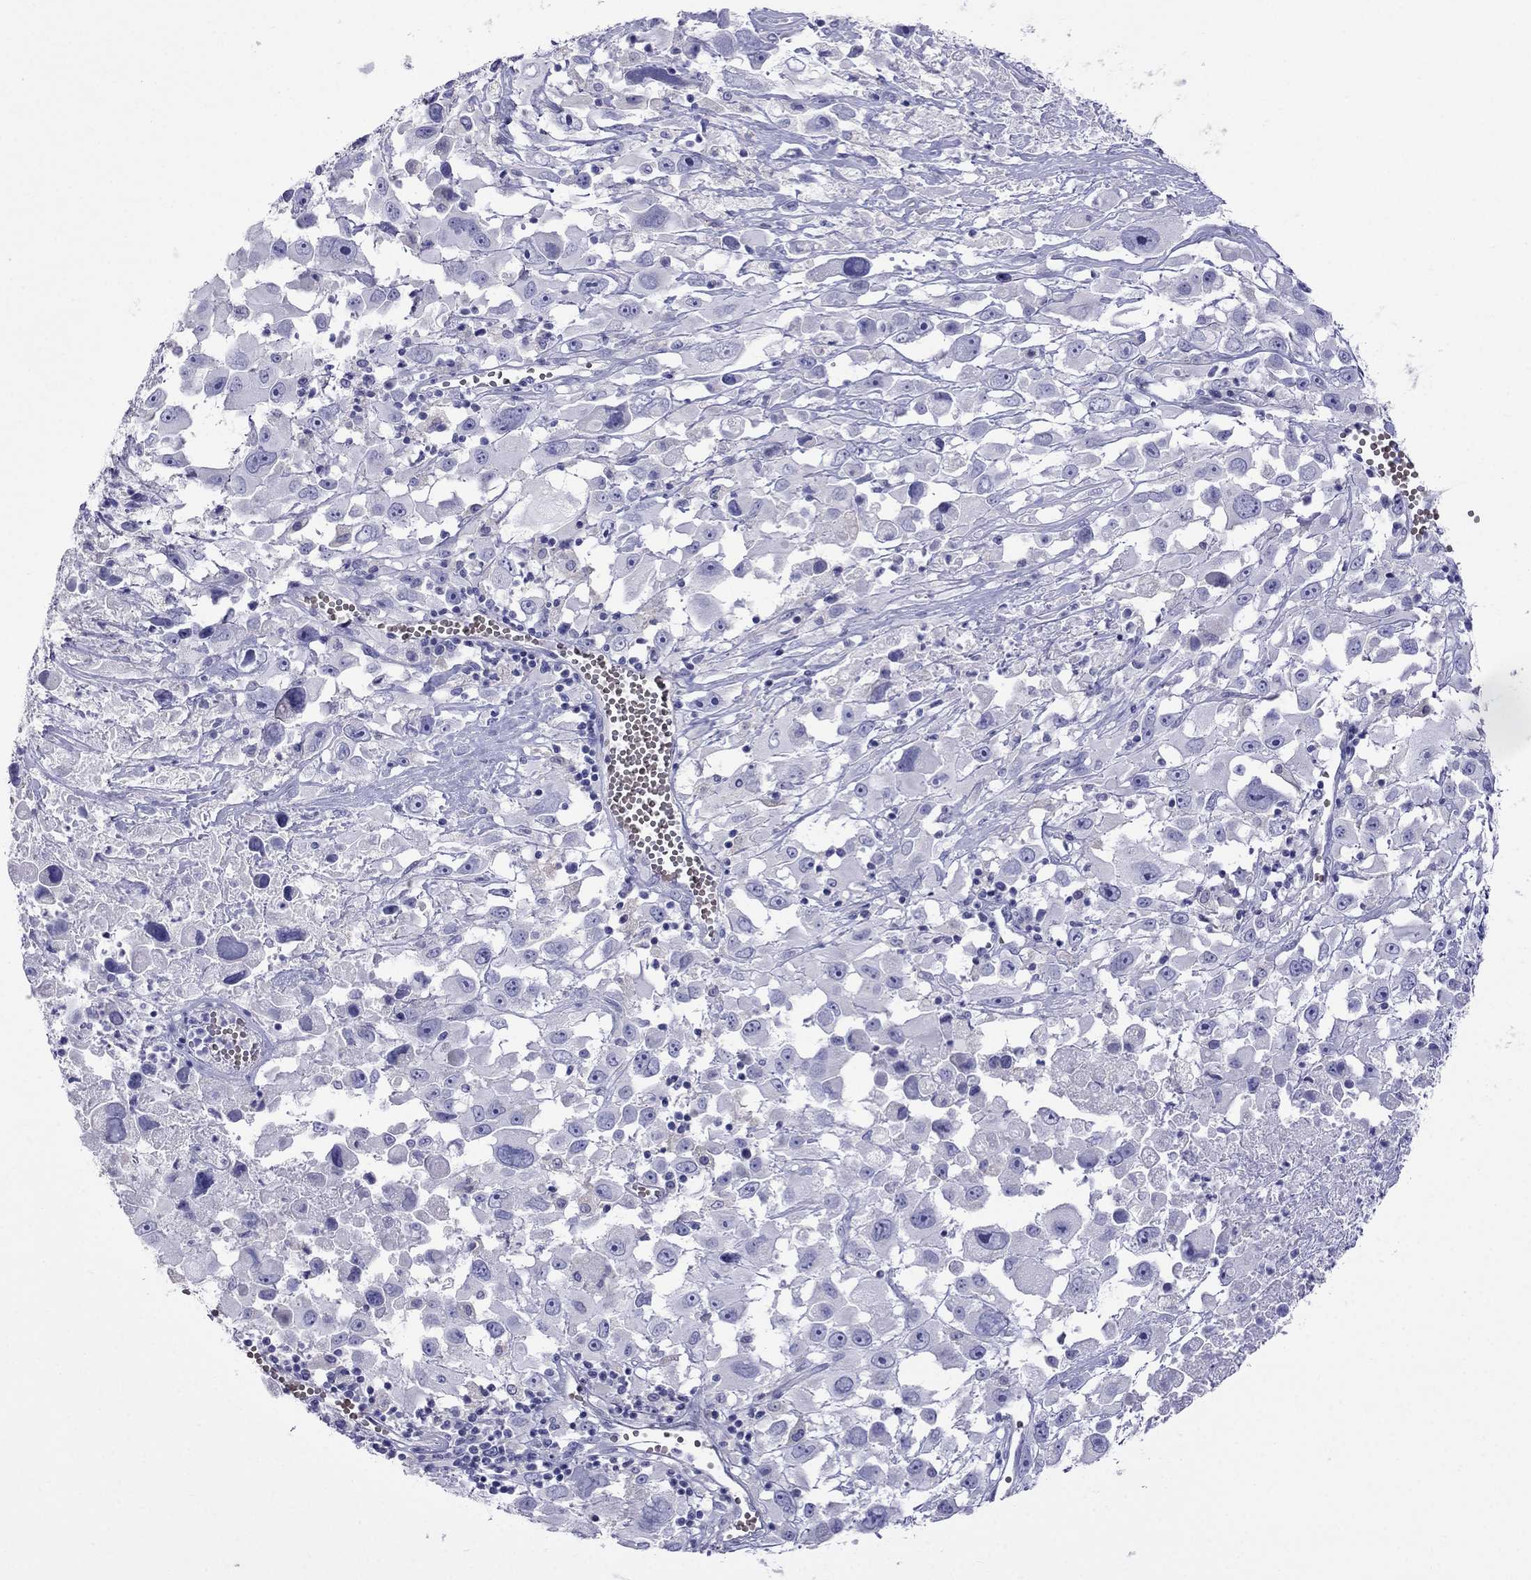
{"staining": {"intensity": "negative", "quantity": "none", "location": "none"}, "tissue": "melanoma", "cell_type": "Tumor cells", "image_type": "cancer", "snomed": [{"axis": "morphology", "description": "Malignant melanoma, Metastatic site"}, {"axis": "topography", "description": "Soft tissue"}], "caption": "An IHC image of melanoma is shown. There is no staining in tumor cells of melanoma. (Stains: DAB (3,3'-diaminobenzidine) immunohistochemistry (IHC) with hematoxylin counter stain, Microscopy: brightfield microscopy at high magnification).", "gene": "TDRD1", "patient": {"sex": "male", "age": 50}}